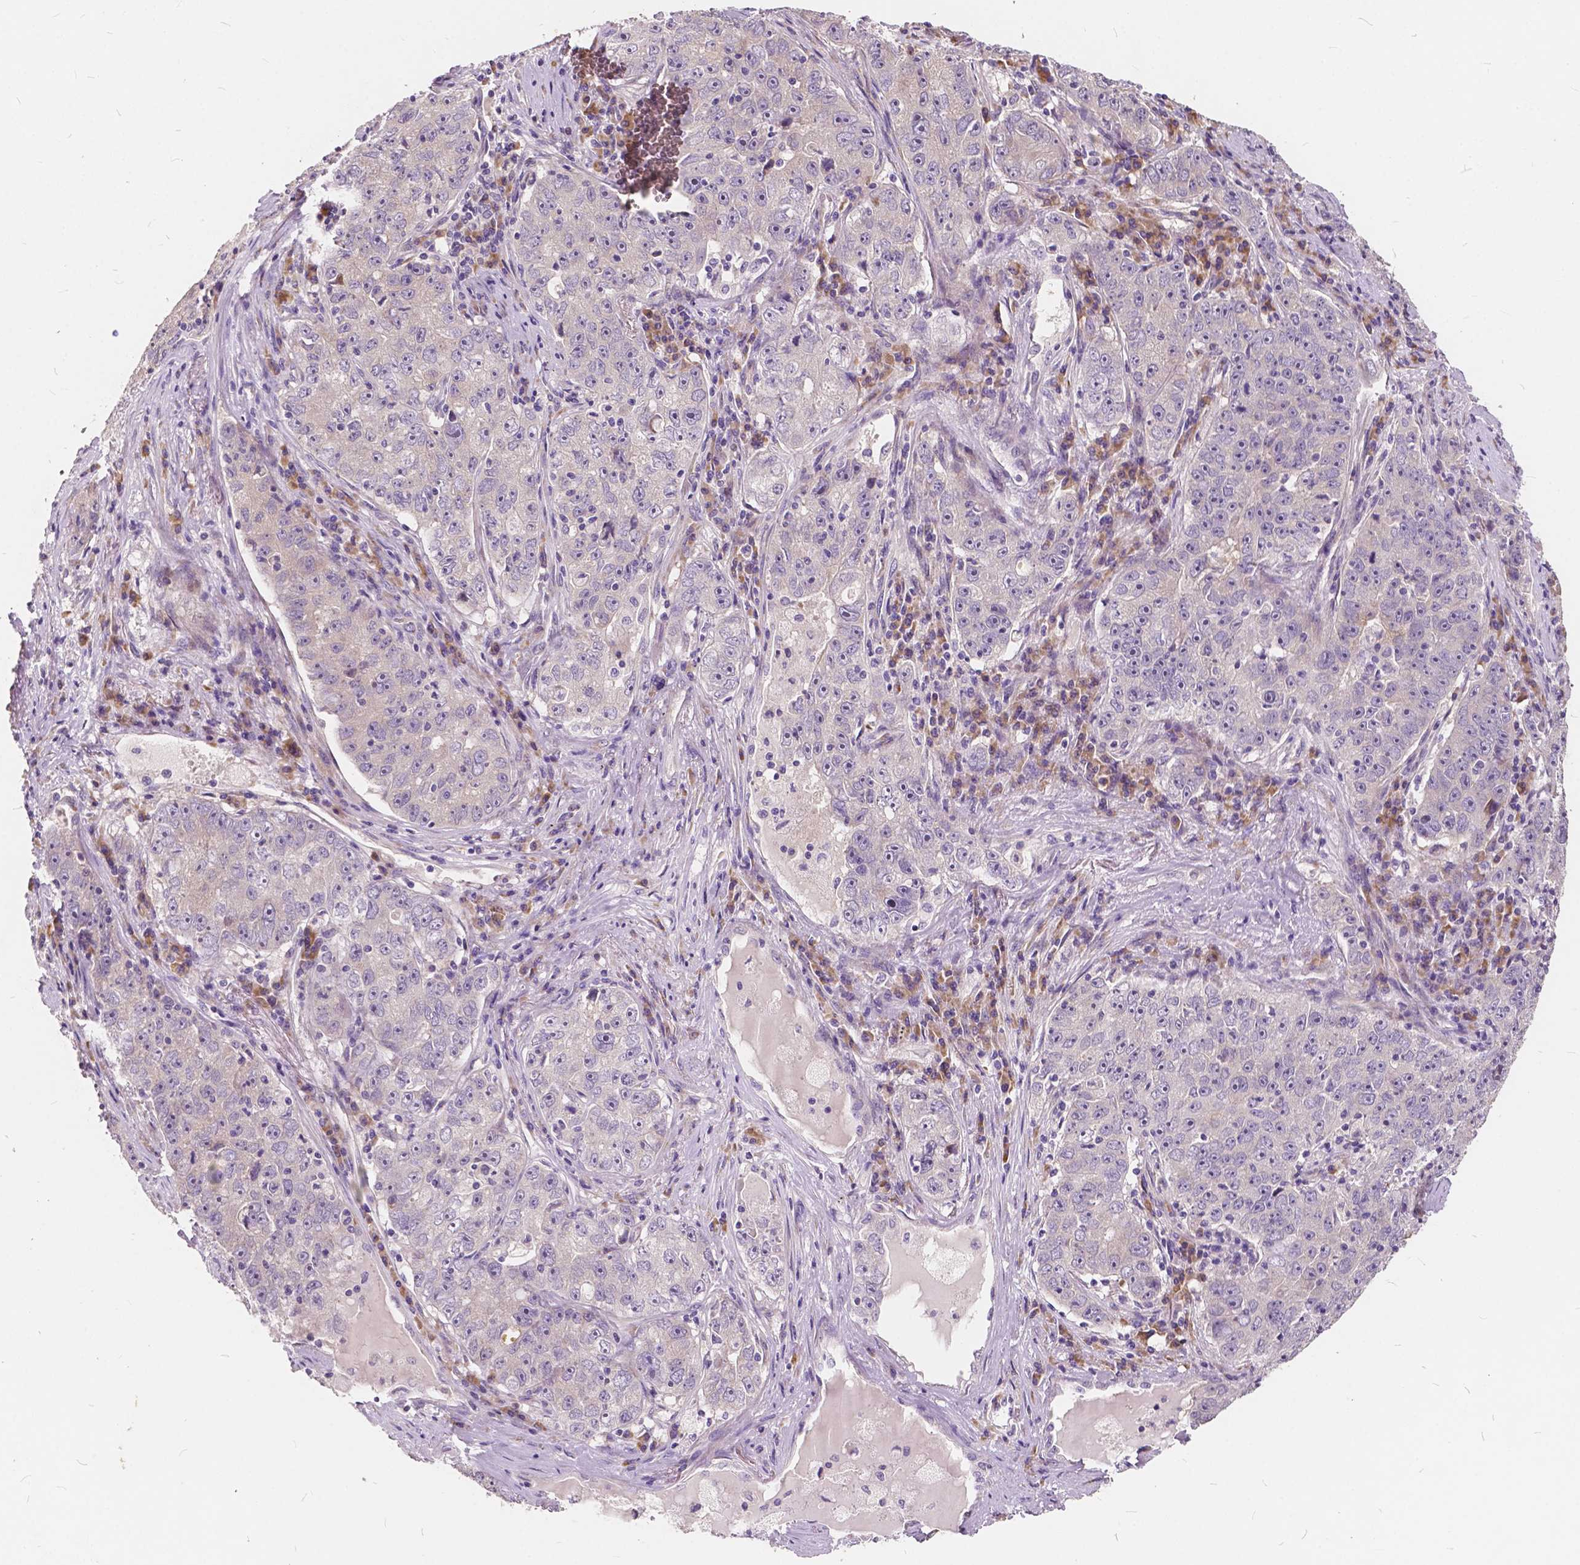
{"staining": {"intensity": "negative", "quantity": "none", "location": "none"}, "tissue": "lung cancer", "cell_type": "Tumor cells", "image_type": "cancer", "snomed": [{"axis": "morphology", "description": "Normal morphology"}, {"axis": "morphology", "description": "Adenocarcinoma, NOS"}, {"axis": "topography", "description": "Lymph node"}, {"axis": "topography", "description": "Lung"}], "caption": "Immunohistochemistry (IHC) of adenocarcinoma (lung) reveals no positivity in tumor cells.", "gene": "SLC7A8", "patient": {"sex": "female", "age": 57}}